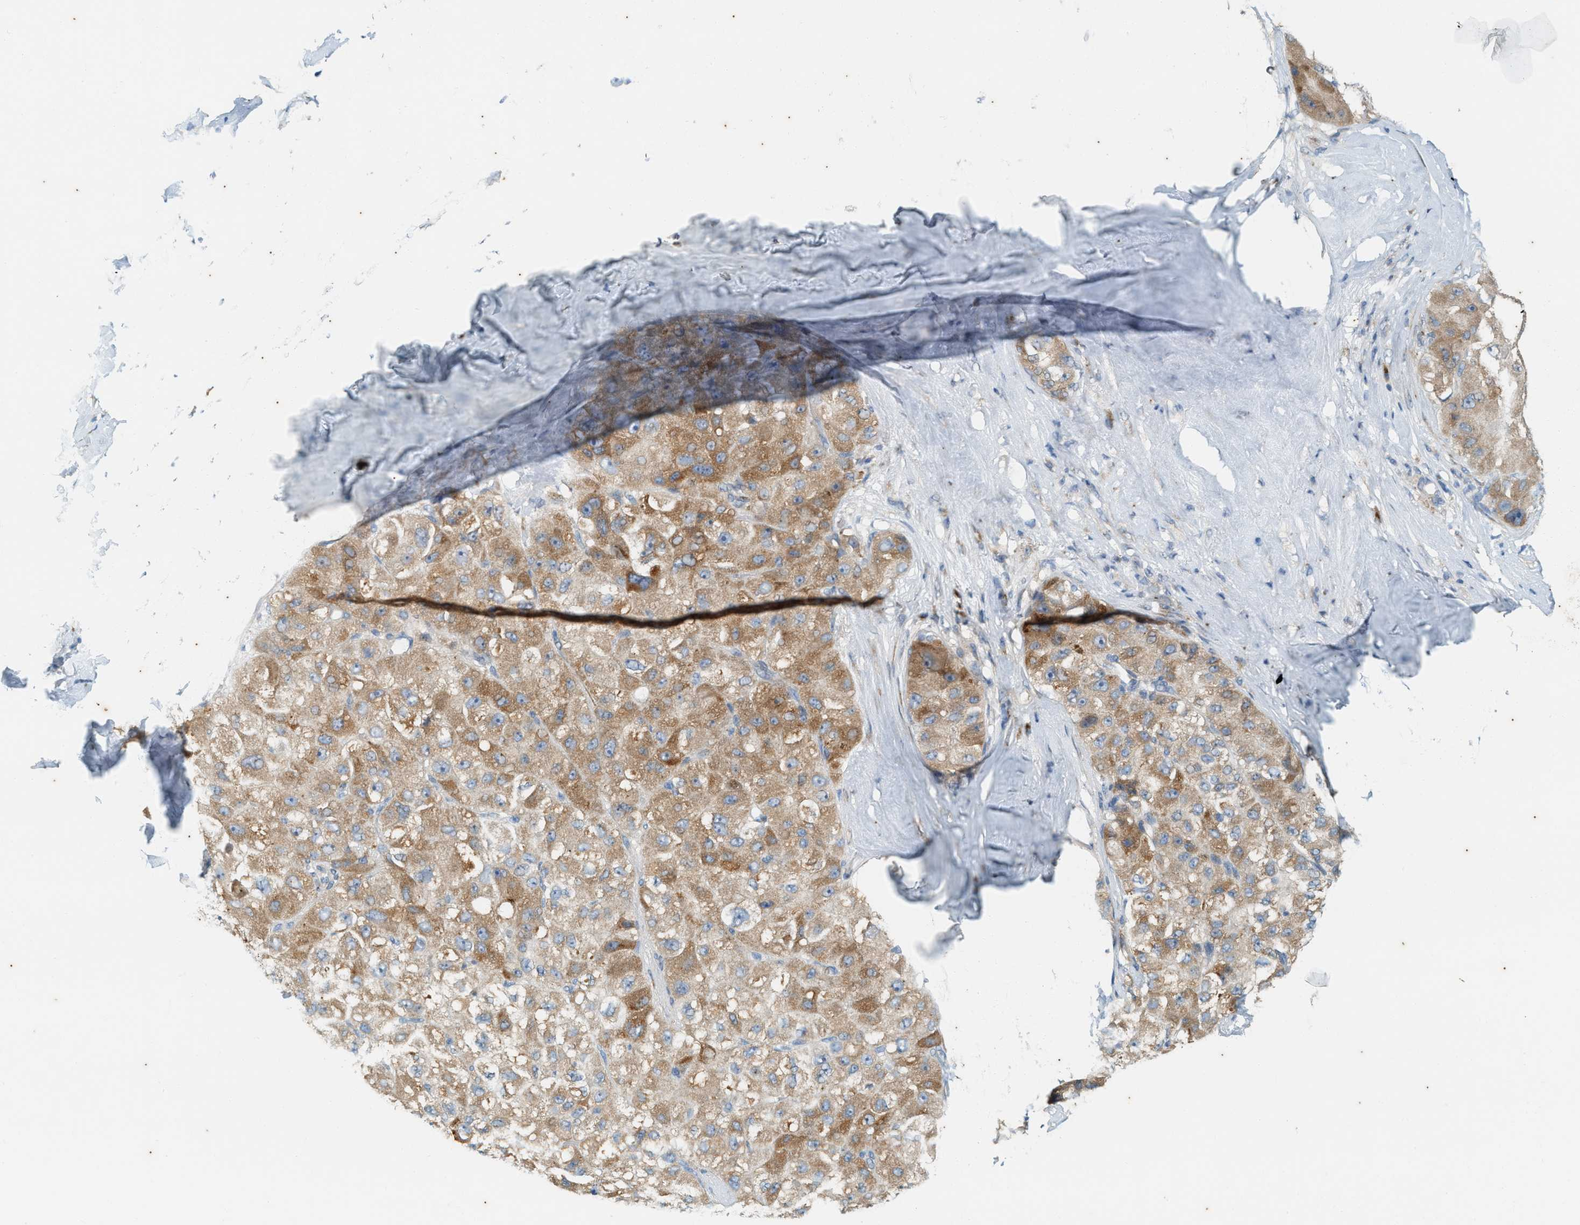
{"staining": {"intensity": "moderate", "quantity": ">75%", "location": "cytoplasmic/membranous"}, "tissue": "liver cancer", "cell_type": "Tumor cells", "image_type": "cancer", "snomed": [{"axis": "morphology", "description": "Carcinoma, Hepatocellular, NOS"}, {"axis": "topography", "description": "Liver"}], "caption": "DAB immunohistochemical staining of human liver cancer reveals moderate cytoplasmic/membranous protein expression in about >75% of tumor cells. (DAB IHC, brown staining for protein, blue staining for nuclei).", "gene": "CHPF2", "patient": {"sex": "male", "age": 80}}